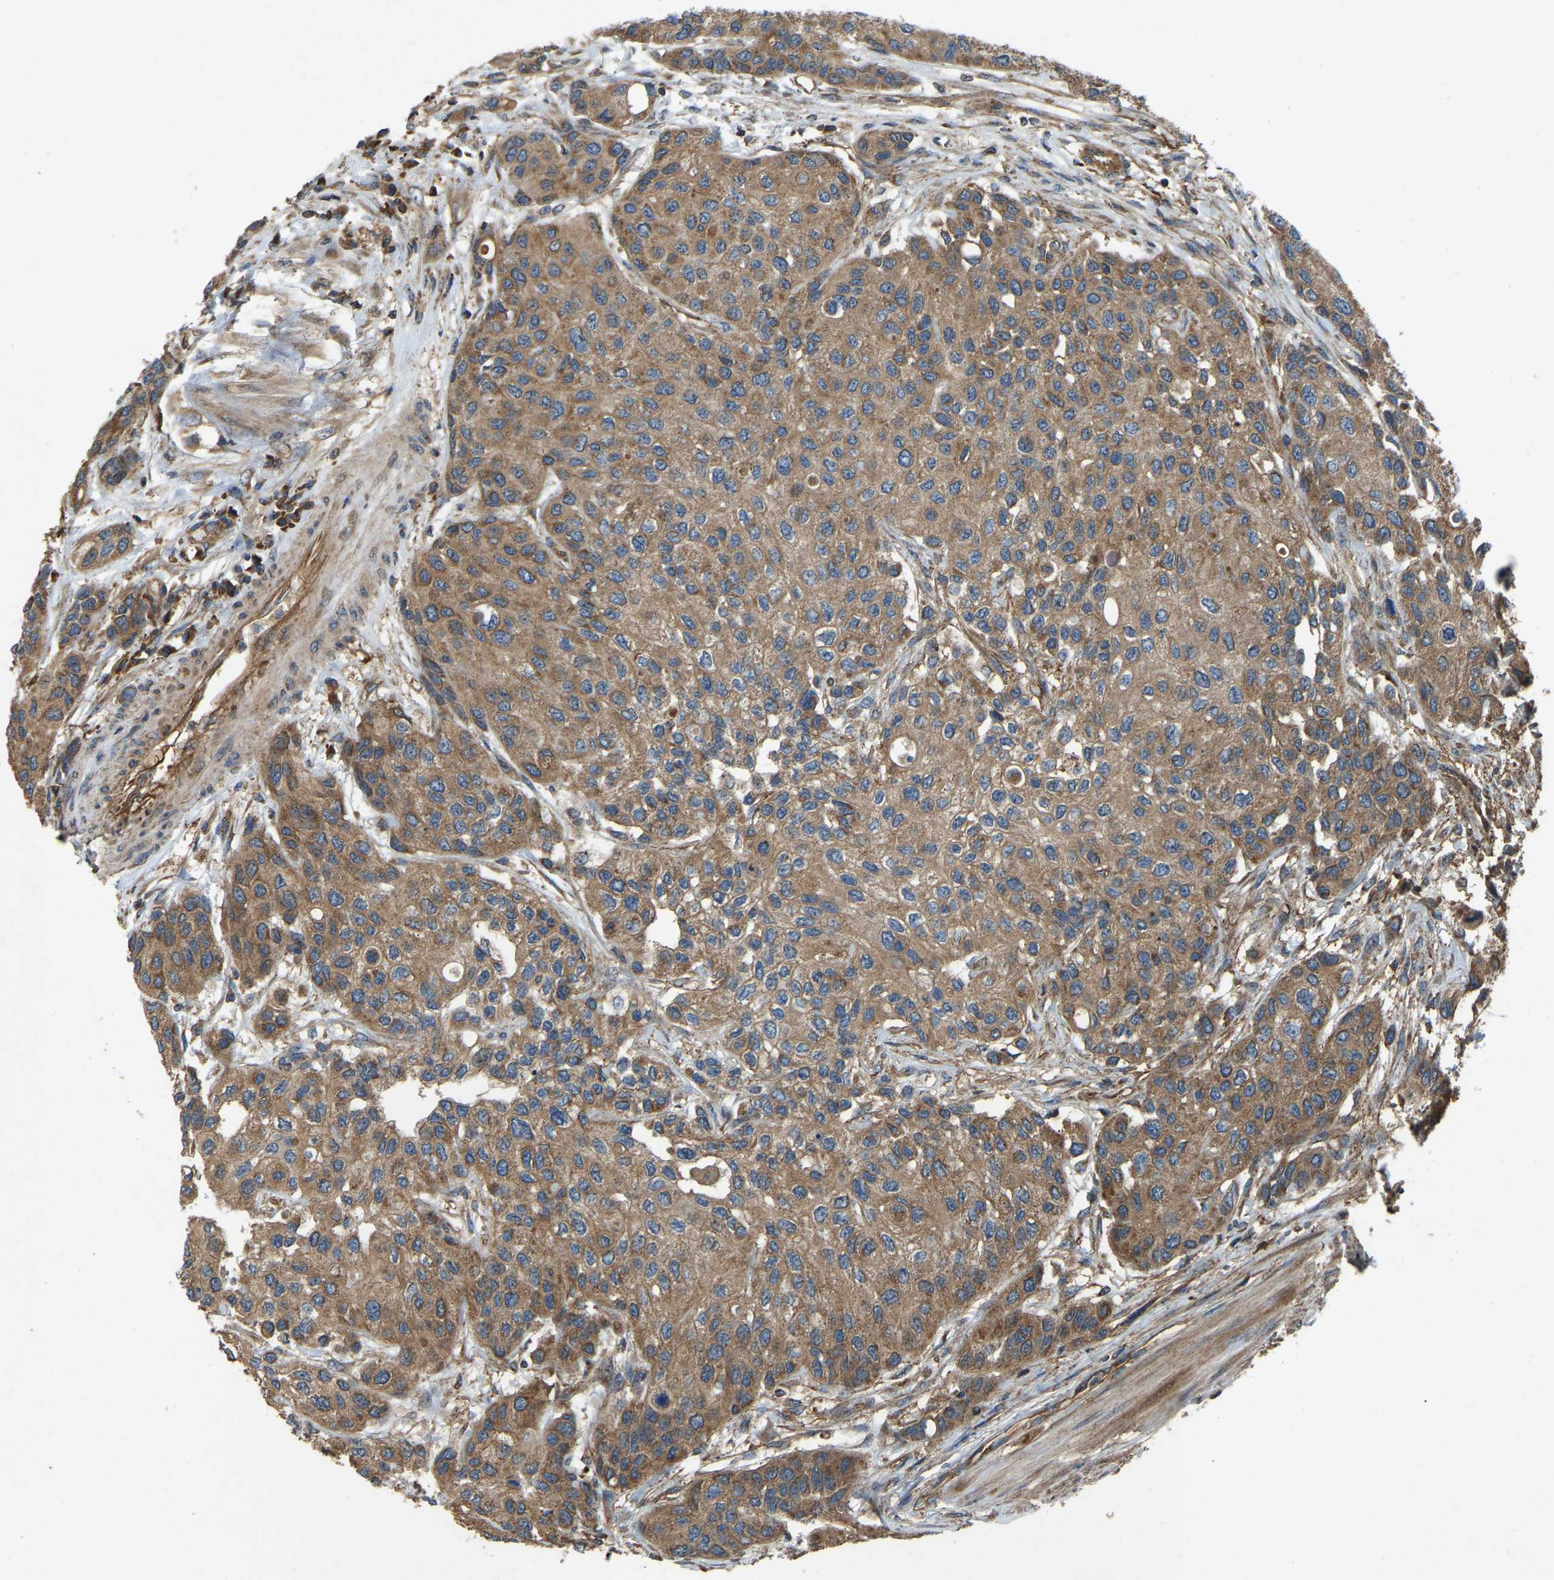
{"staining": {"intensity": "moderate", "quantity": ">75%", "location": "cytoplasmic/membranous"}, "tissue": "urothelial cancer", "cell_type": "Tumor cells", "image_type": "cancer", "snomed": [{"axis": "morphology", "description": "Urothelial carcinoma, High grade"}, {"axis": "topography", "description": "Urinary bladder"}], "caption": "Protein staining of urothelial cancer tissue reveals moderate cytoplasmic/membranous staining in approximately >75% of tumor cells.", "gene": "SAMD9L", "patient": {"sex": "female", "age": 56}}